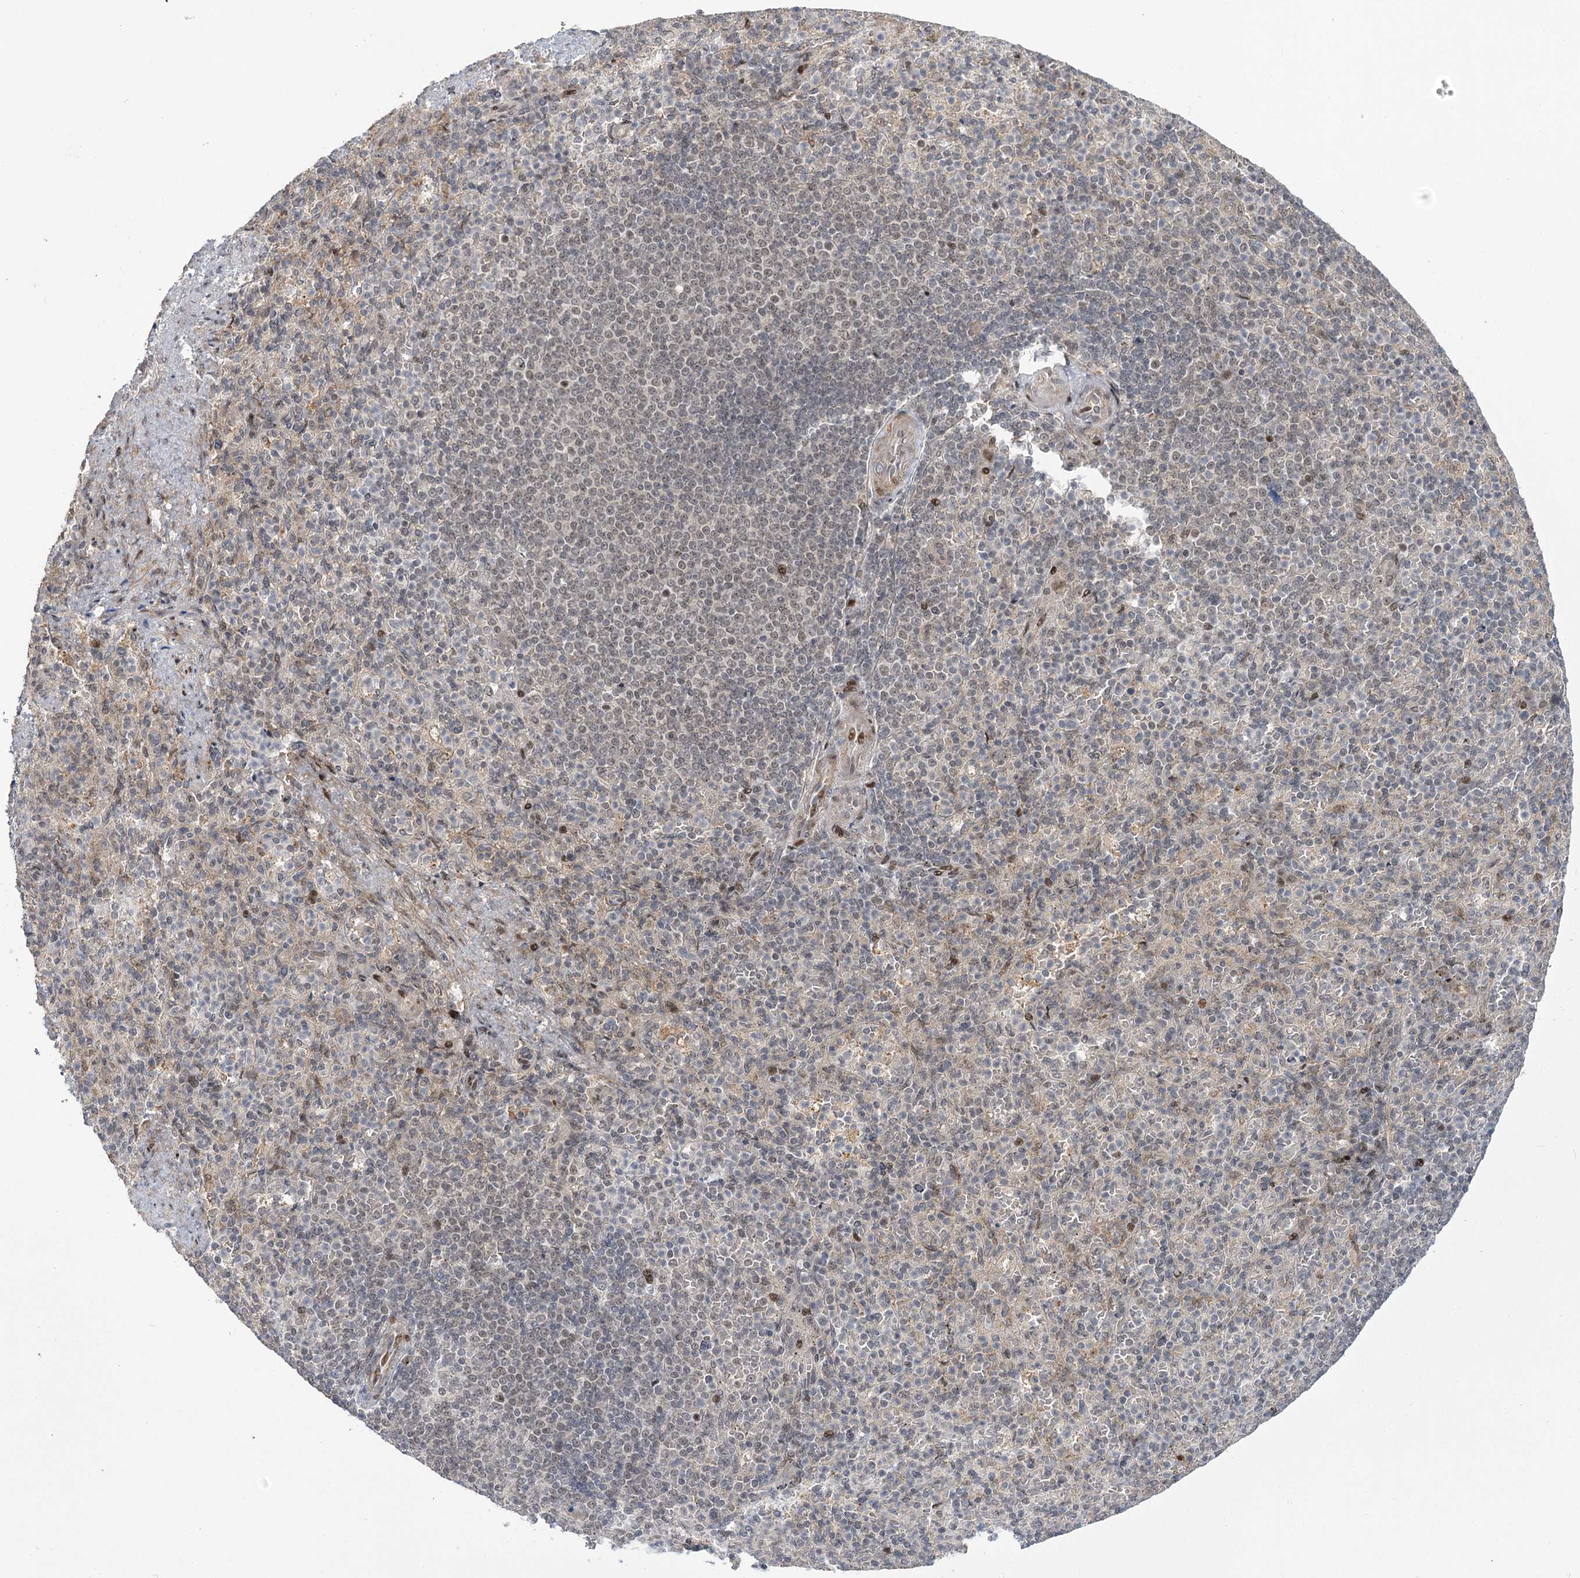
{"staining": {"intensity": "weak", "quantity": "25%-75%", "location": "nuclear"}, "tissue": "spleen", "cell_type": "Cells in red pulp", "image_type": "normal", "snomed": [{"axis": "morphology", "description": "Normal tissue, NOS"}, {"axis": "topography", "description": "Spleen"}], "caption": "Approximately 25%-75% of cells in red pulp in unremarkable human spleen demonstrate weak nuclear protein expression as visualized by brown immunohistochemical staining.", "gene": "HELQ", "patient": {"sex": "female", "age": 74}}